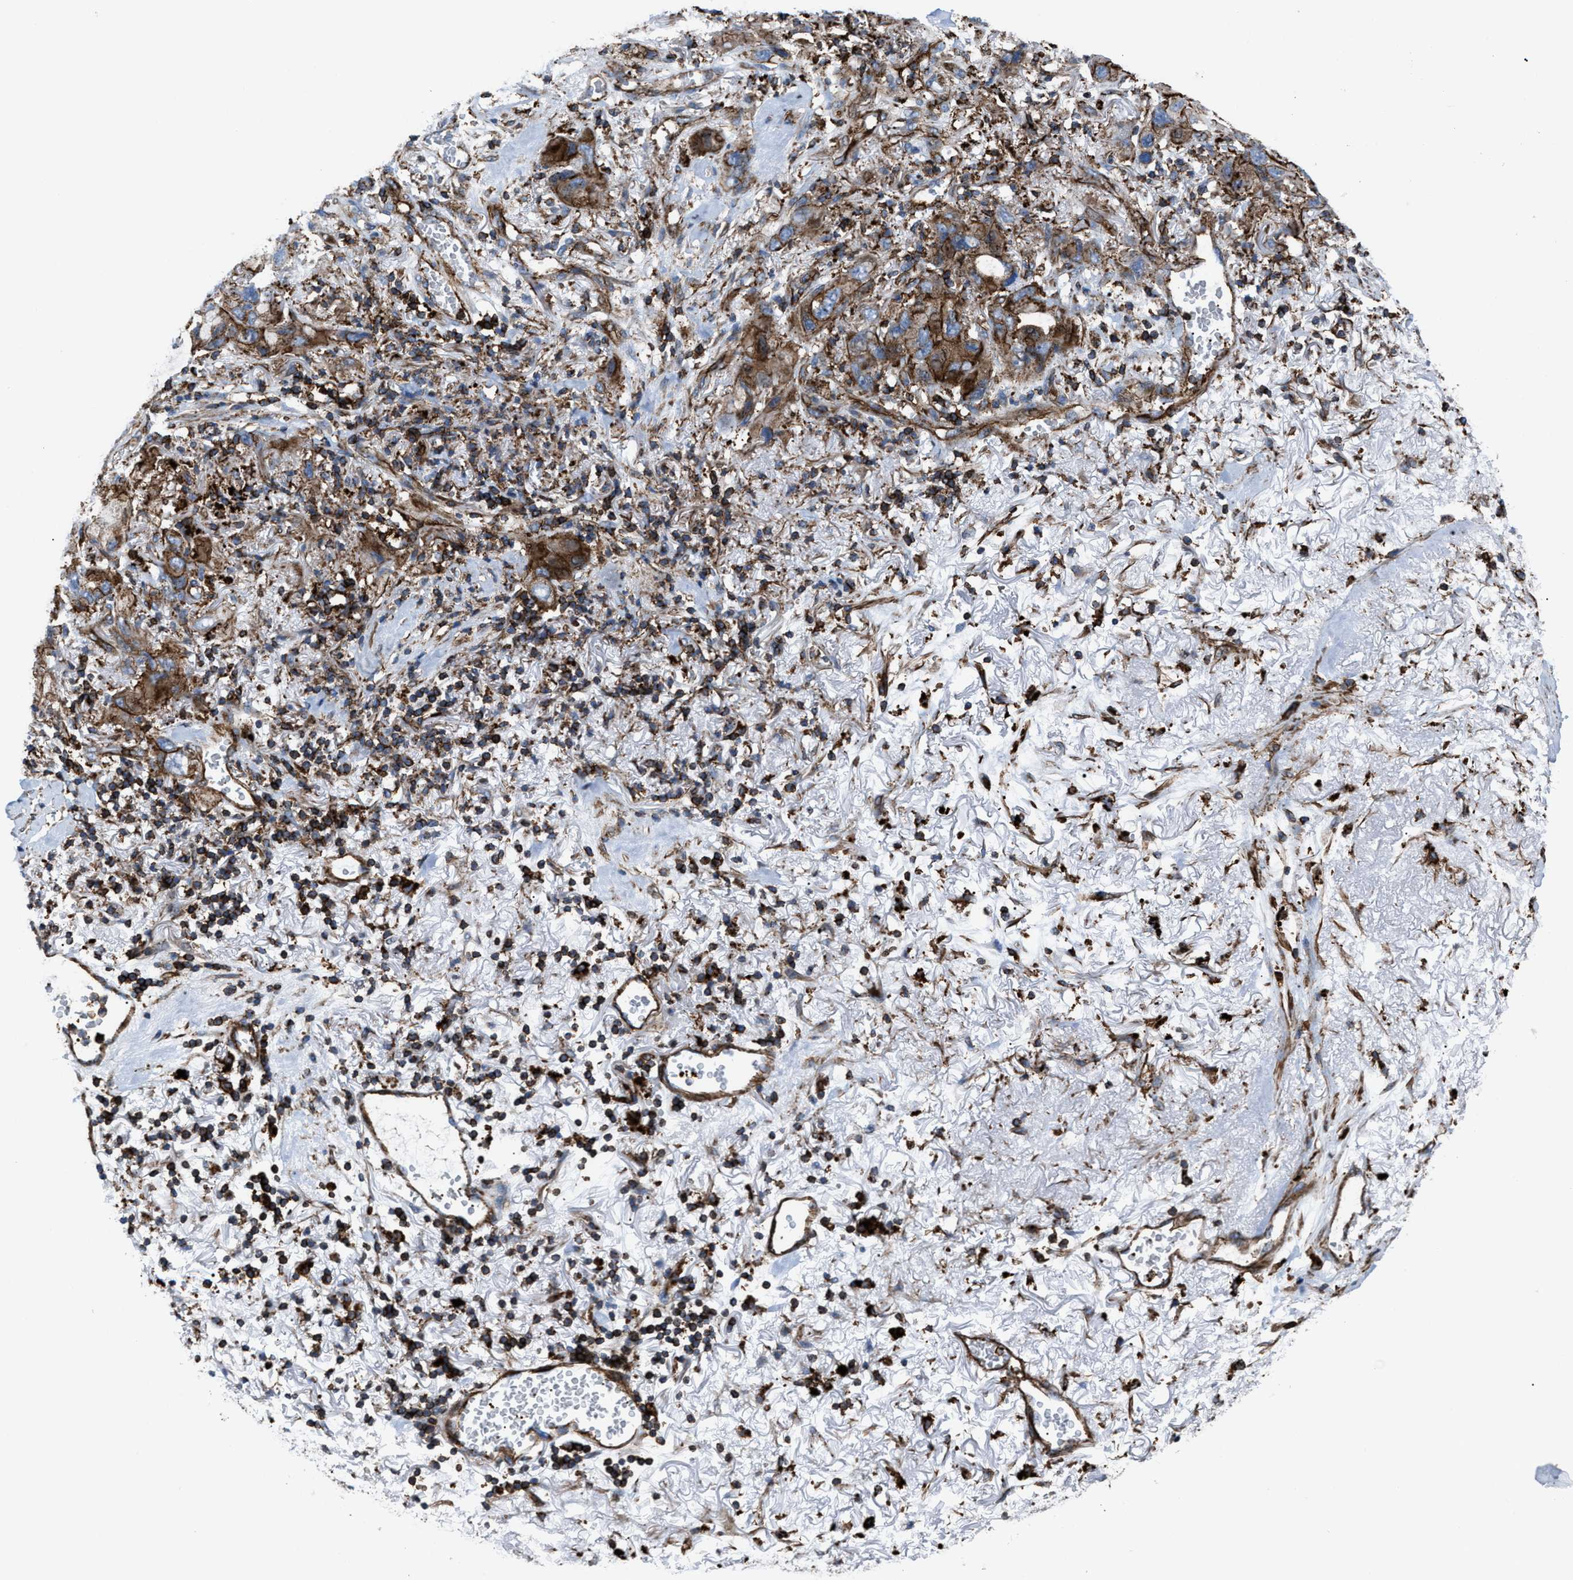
{"staining": {"intensity": "moderate", "quantity": "25%-75%", "location": "cytoplasmic/membranous"}, "tissue": "lung cancer", "cell_type": "Tumor cells", "image_type": "cancer", "snomed": [{"axis": "morphology", "description": "Squamous cell carcinoma, NOS"}, {"axis": "topography", "description": "Lung"}], "caption": "Immunohistochemical staining of human lung cancer demonstrates medium levels of moderate cytoplasmic/membranous staining in approximately 25%-75% of tumor cells. (DAB IHC with brightfield microscopy, high magnification).", "gene": "AGPAT2", "patient": {"sex": "female", "age": 73}}